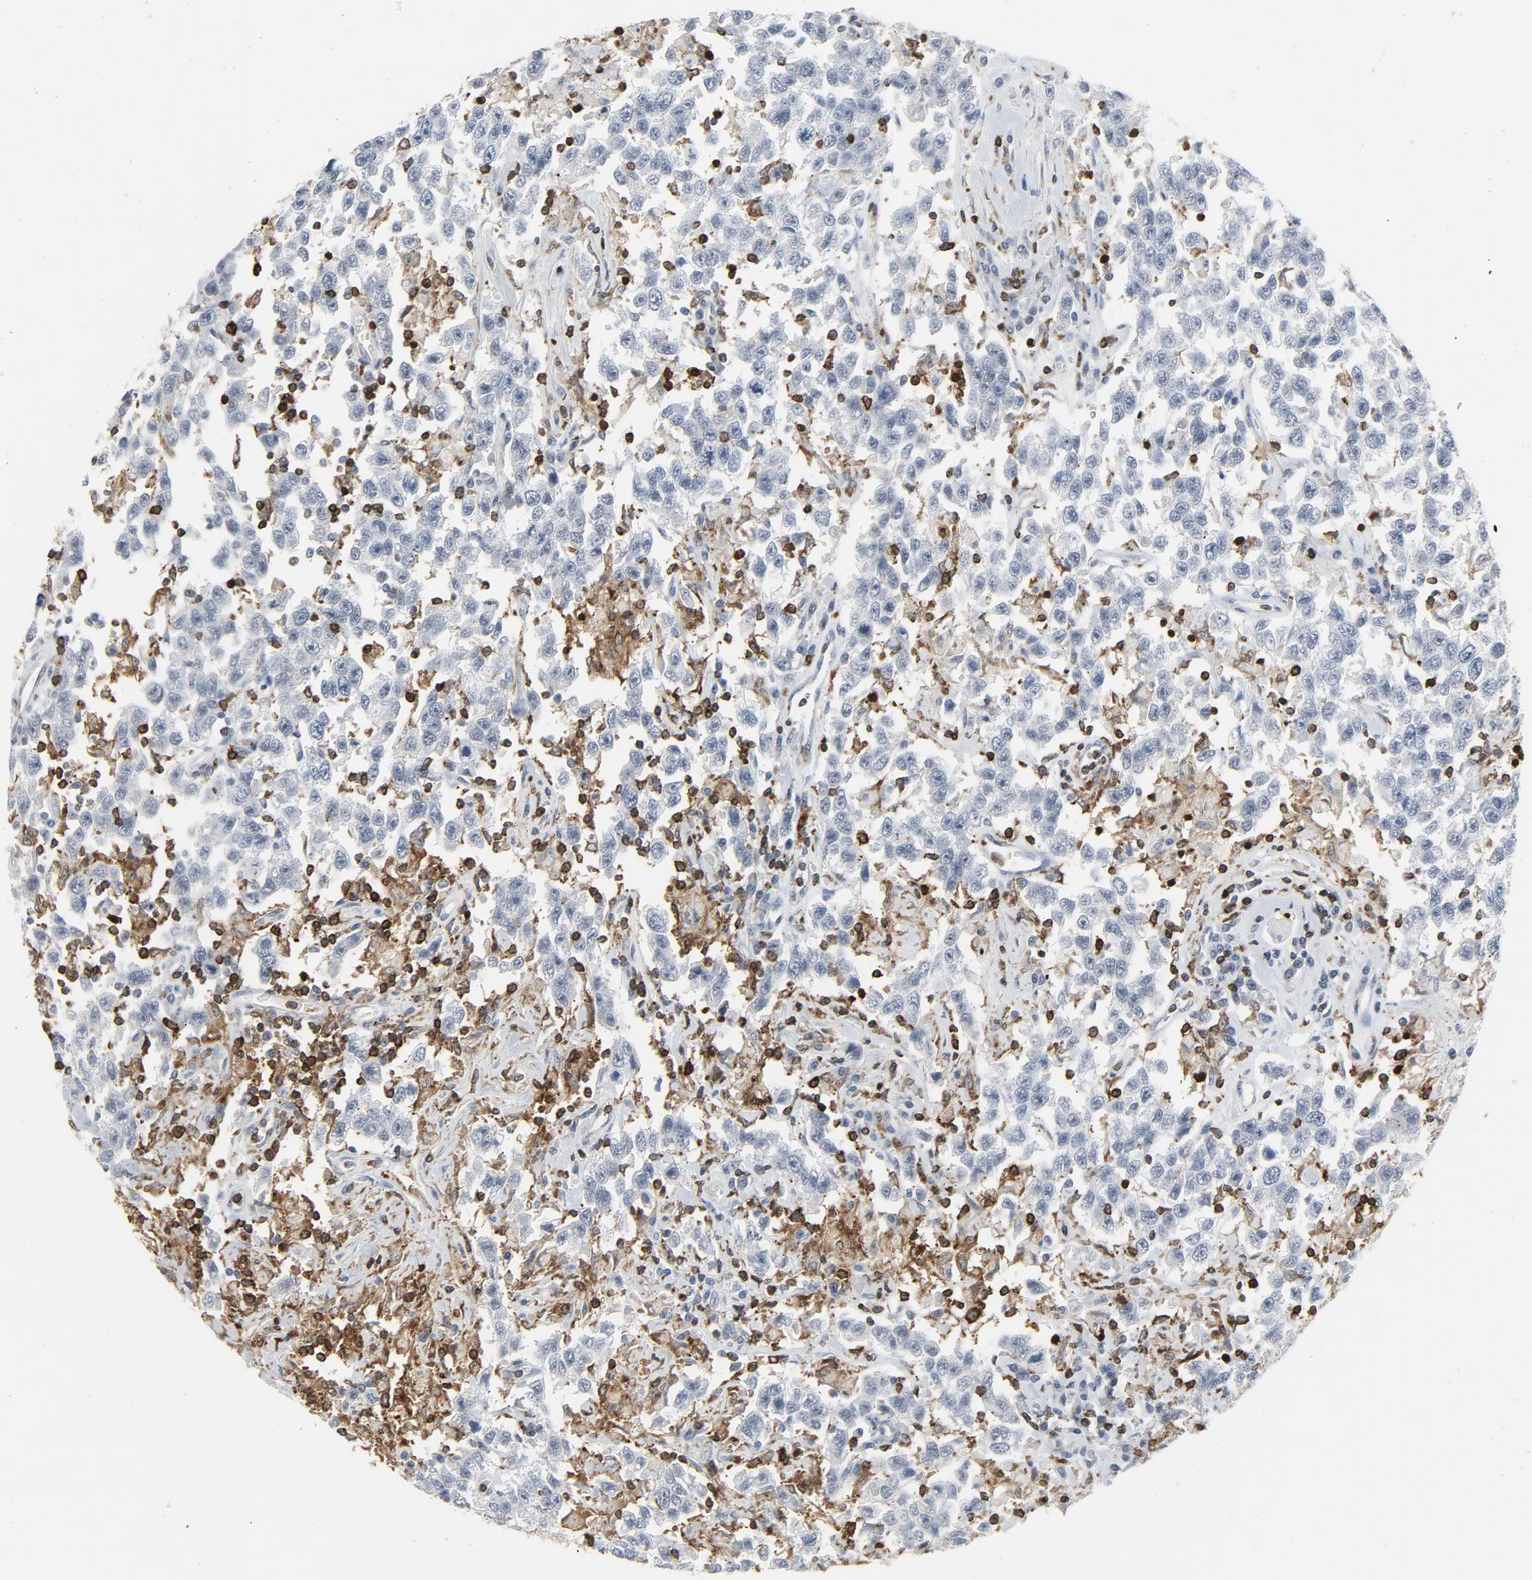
{"staining": {"intensity": "negative", "quantity": "none", "location": "none"}, "tissue": "testis cancer", "cell_type": "Tumor cells", "image_type": "cancer", "snomed": [{"axis": "morphology", "description": "Seminoma, NOS"}, {"axis": "topography", "description": "Testis"}], "caption": "The image demonstrates no staining of tumor cells in seminoma (testis). The staining is performed using DAB (3,3'-diaminobenzidine) brown chromogen with nuclei counter-stained in using hematoxylin.", "gene": "LCP2", "patient": {"sex": "male", "age": 41}}